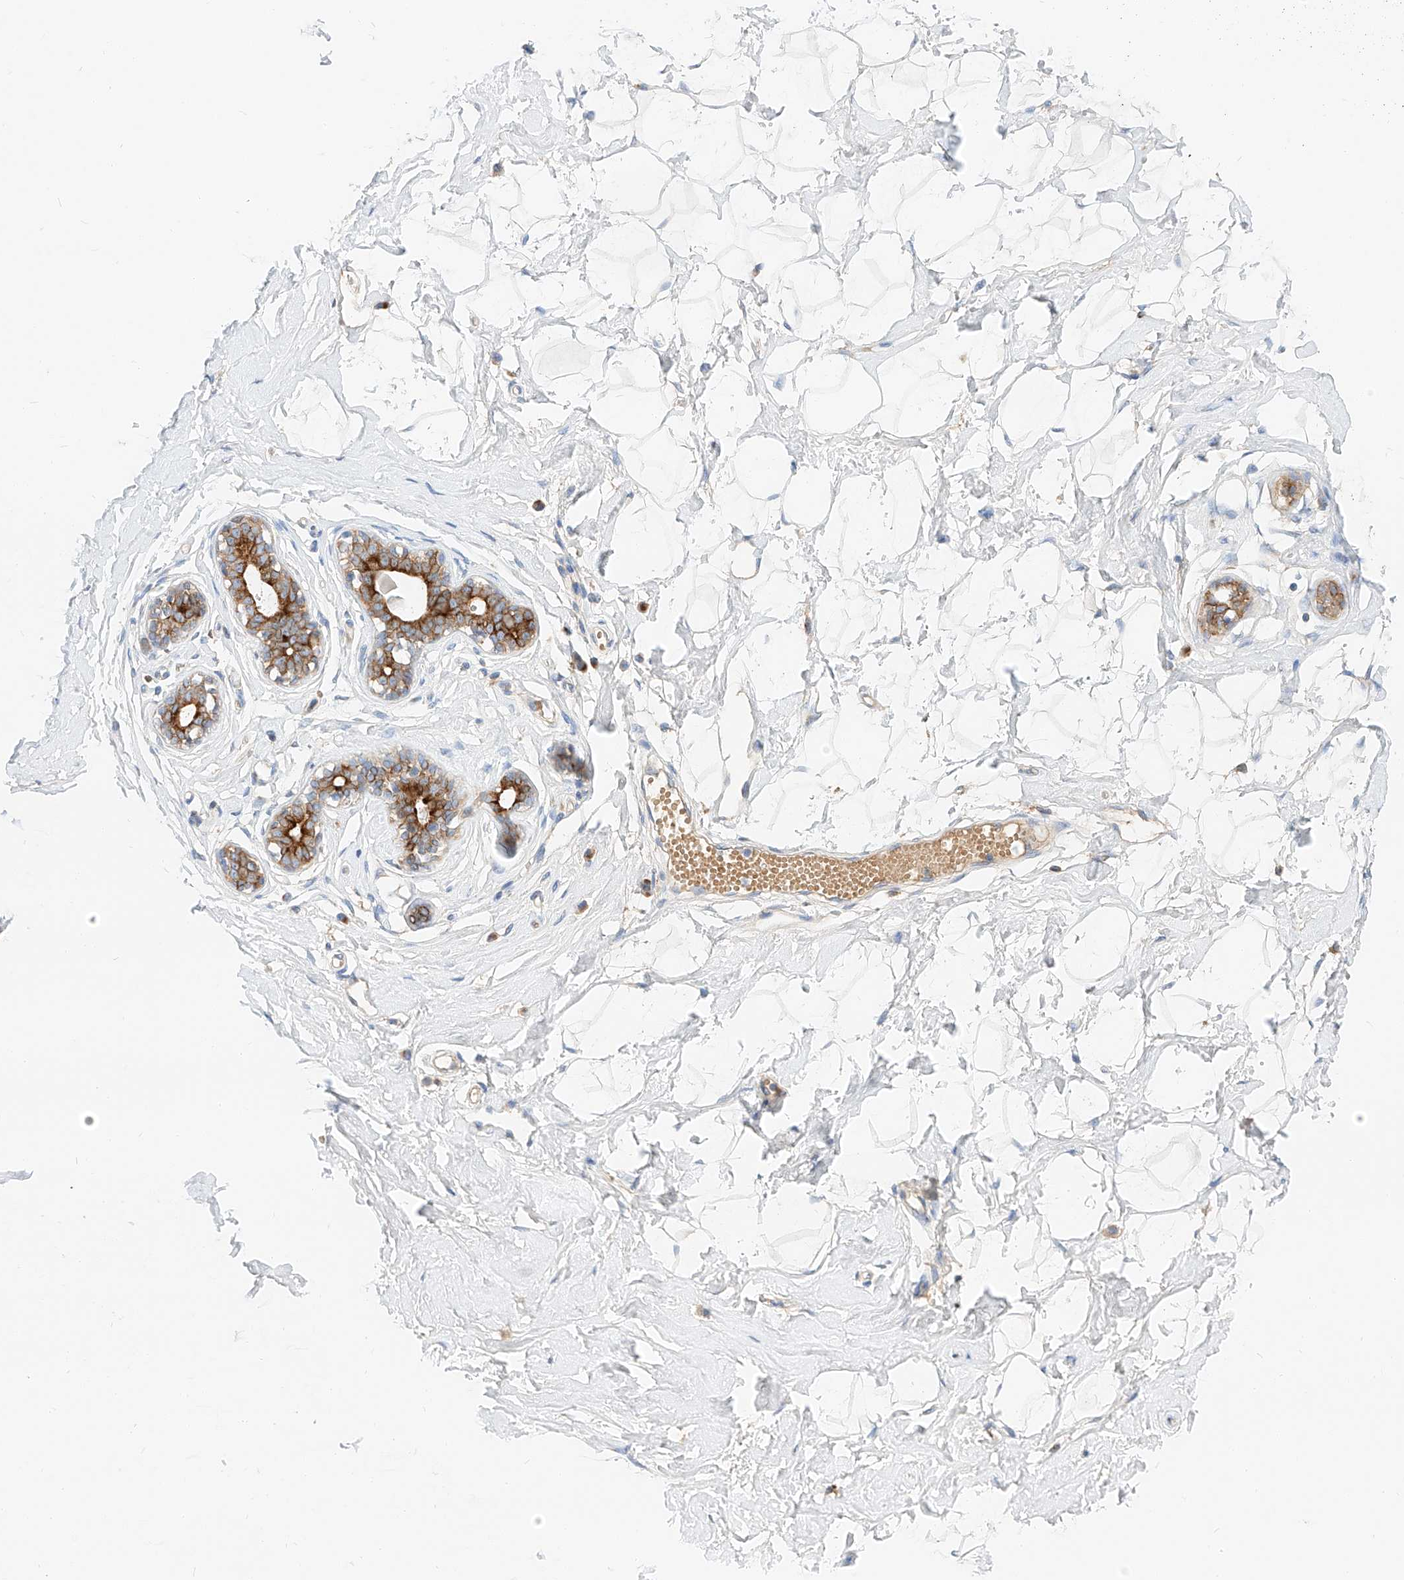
{"staining": {"intensity": "negative", "quantity": "none", "location": "none"}, "tissue": "breast", "cell_type": "Adipocytes", "image_type": "normal", "snomed": [{"axis": "morphology", "description": "Normal tissue, NOS"}, {"axis": "morphology", "description": "Adenoma, NOS"}, {"axis": "topography", "description": "Breast"}], "caption": "The photomicrograph reveals no staining of adipocytes in unremarkable breast. (DAB (3,3'-diaminobenzidine) immunohistochemistry (IHC) with hematoxylin counter stain).", "gene": "MAP7", "patient": {"sex": "female", "age": 23}}